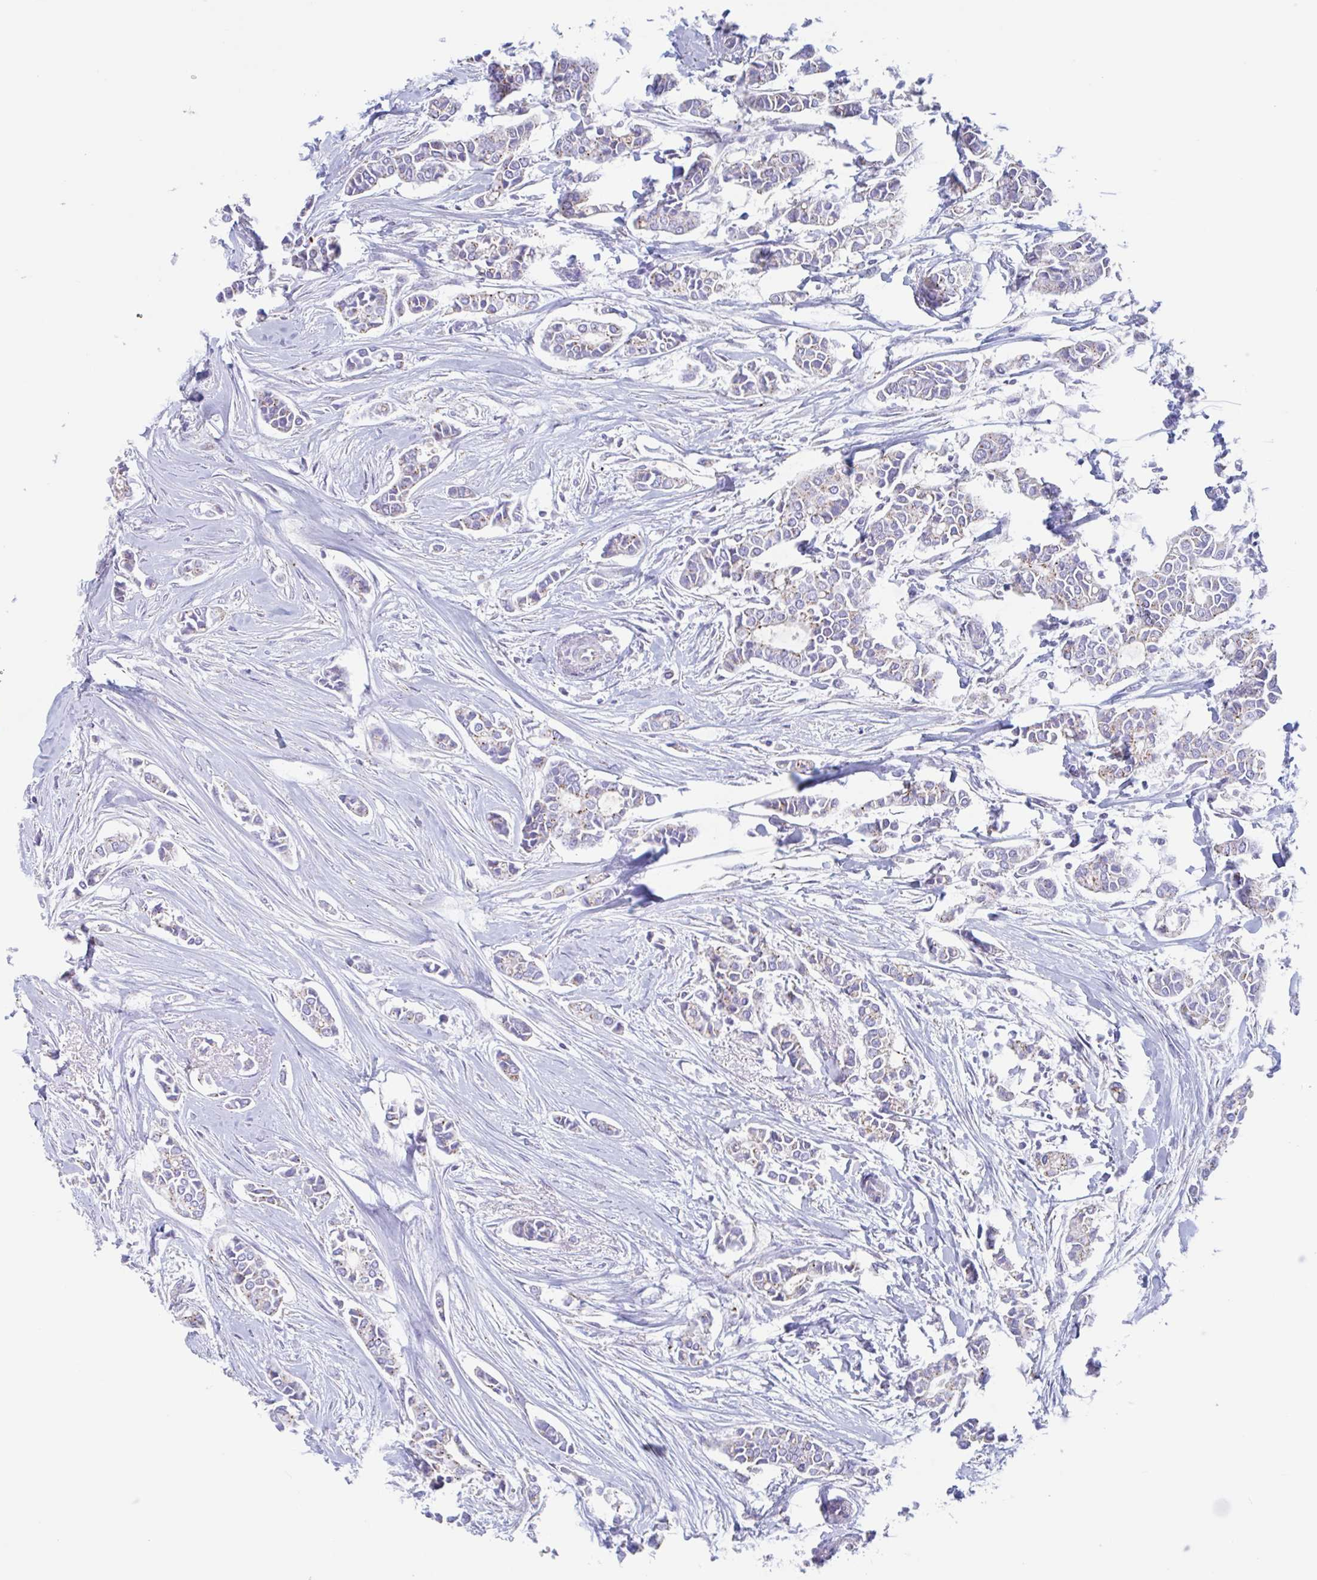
{"staining": {"intensity": "weak", "quantity": "<25%", "location": "cytoplasmic/membranous"}, "tissue": "breast cancer", "cell_type": "Tumor cells", "image_type": "cancer", "snomed": [{"axis": "morphology", "description": "Duct carcinoma"}, {"axis": "topography", "description": "Breast"}], "caption": "Tumor cells show no significant protein positivity in breast cancer (intraductal carcinoma).", "gene": "CHMP5", "patient": {"sex": "female", "age": 84}}